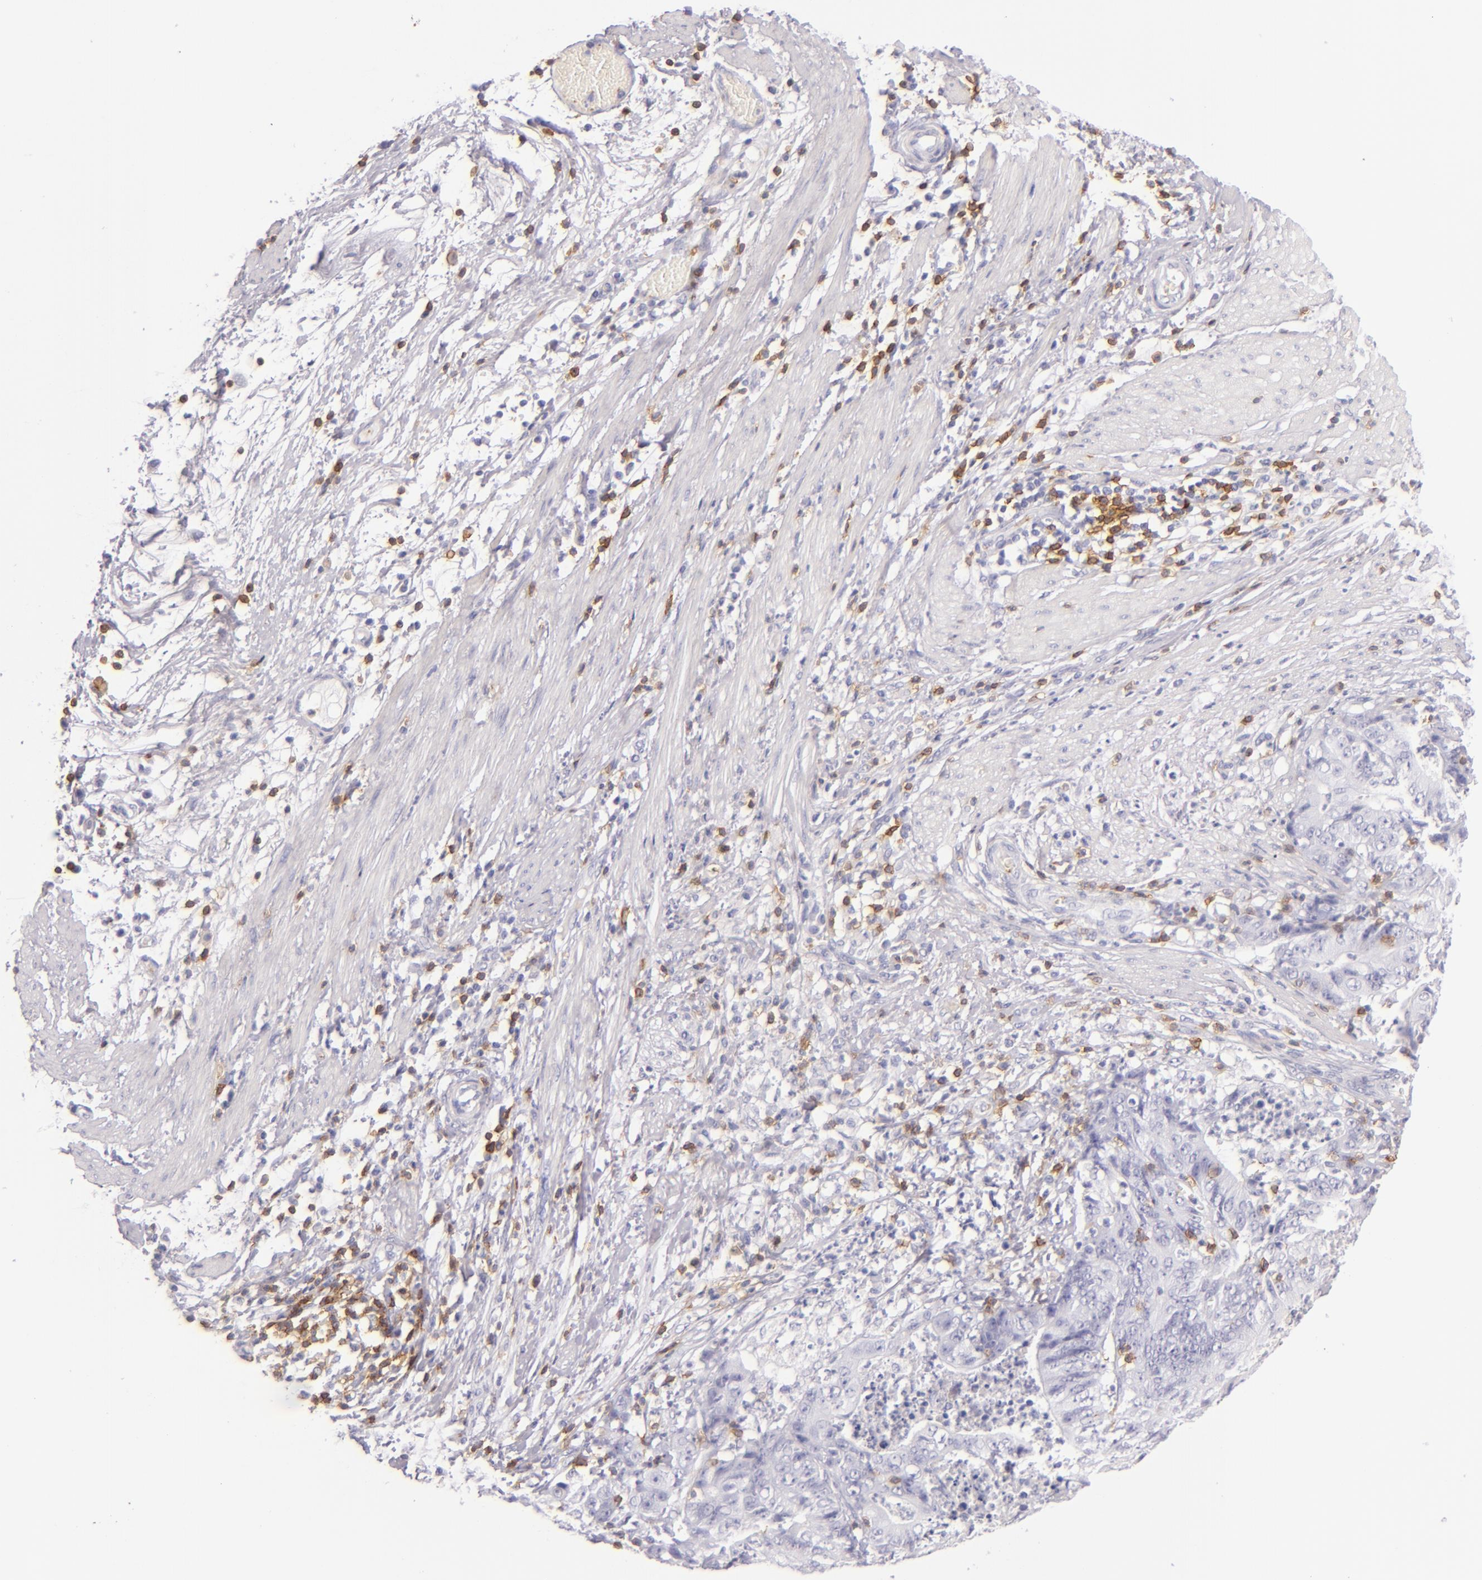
{"staining": {"intensity": "negative", "quantity": "none", "location": "none"}, "tissue": "stomach cancer", "cell_type": "Tumor cells", "image_type": "cancer", "snomed": [{"axis": "morphology", "description": "Adenocarcinoma, NOS"}, {"axis": "topography", "description": "Stomach, lower"}], "caption": "Immunohistochemistry (IHC) photomicrograph of neoplastic tissue: adenocarcinoma (stomach) stained with DAB (3,3'-diaminobenzidine) demonstrates no significant protein expression in tumor cells.", "gene": "LAT", "patient": {"sex": "female", "age": 86}}